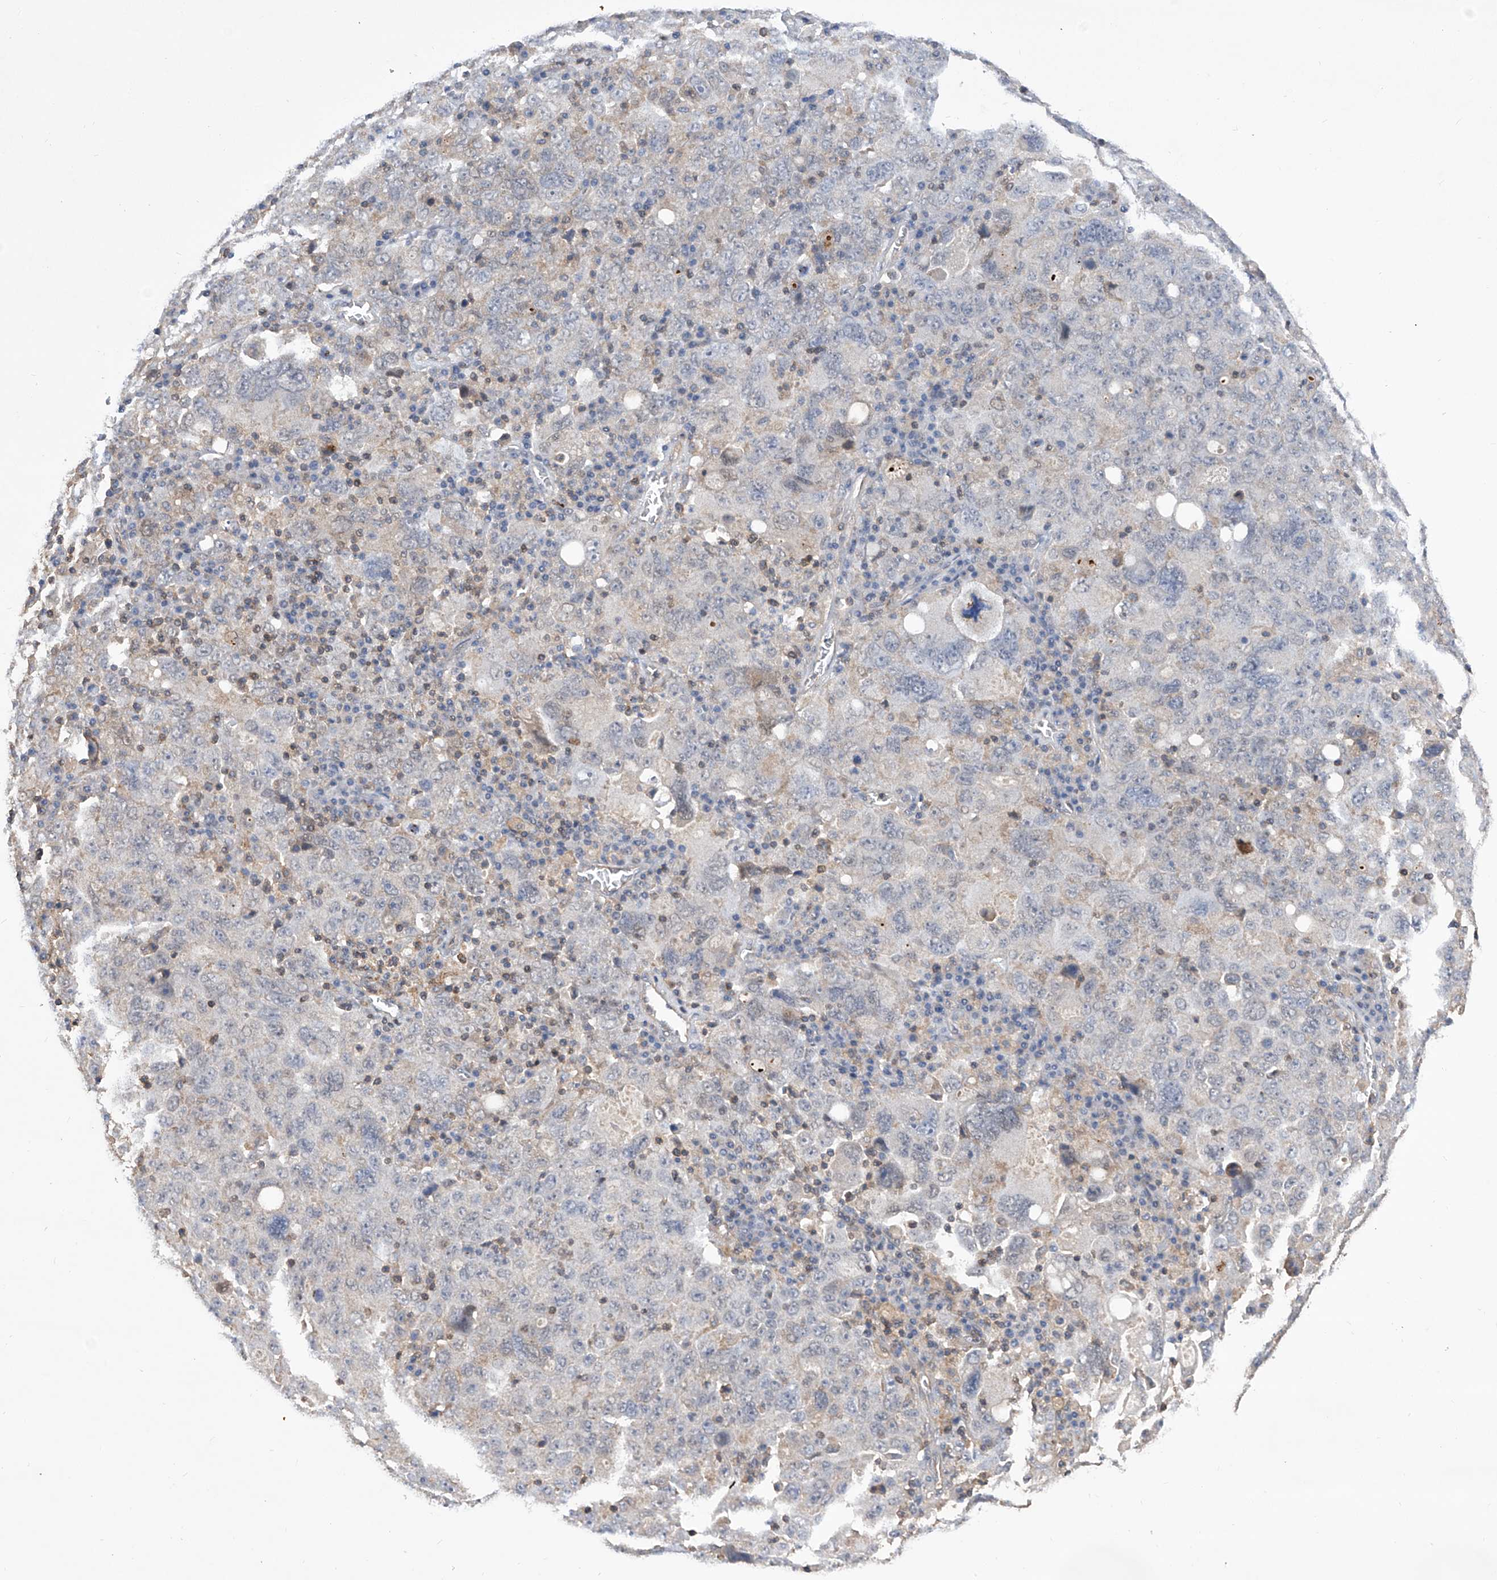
{"staining": {"intensity": "negative", "quantity": "none", "location": "none"}, "tissue": "ovarian cancer", "cell_type": "Tumor cells", "image_type": "cancer", "snomed": [{"axis": "morphology", "description": "Carcinoma, endometroid"}, {"axis": "topography", "description": "Ovary"}], "caption": "Immunohistochemical staining of ovarian cancer (endometroid carcinoma) displays no significant positivity in tumor cells.", "gene": "KIFC2", "patient": {"sex": "female", "age": 62}}